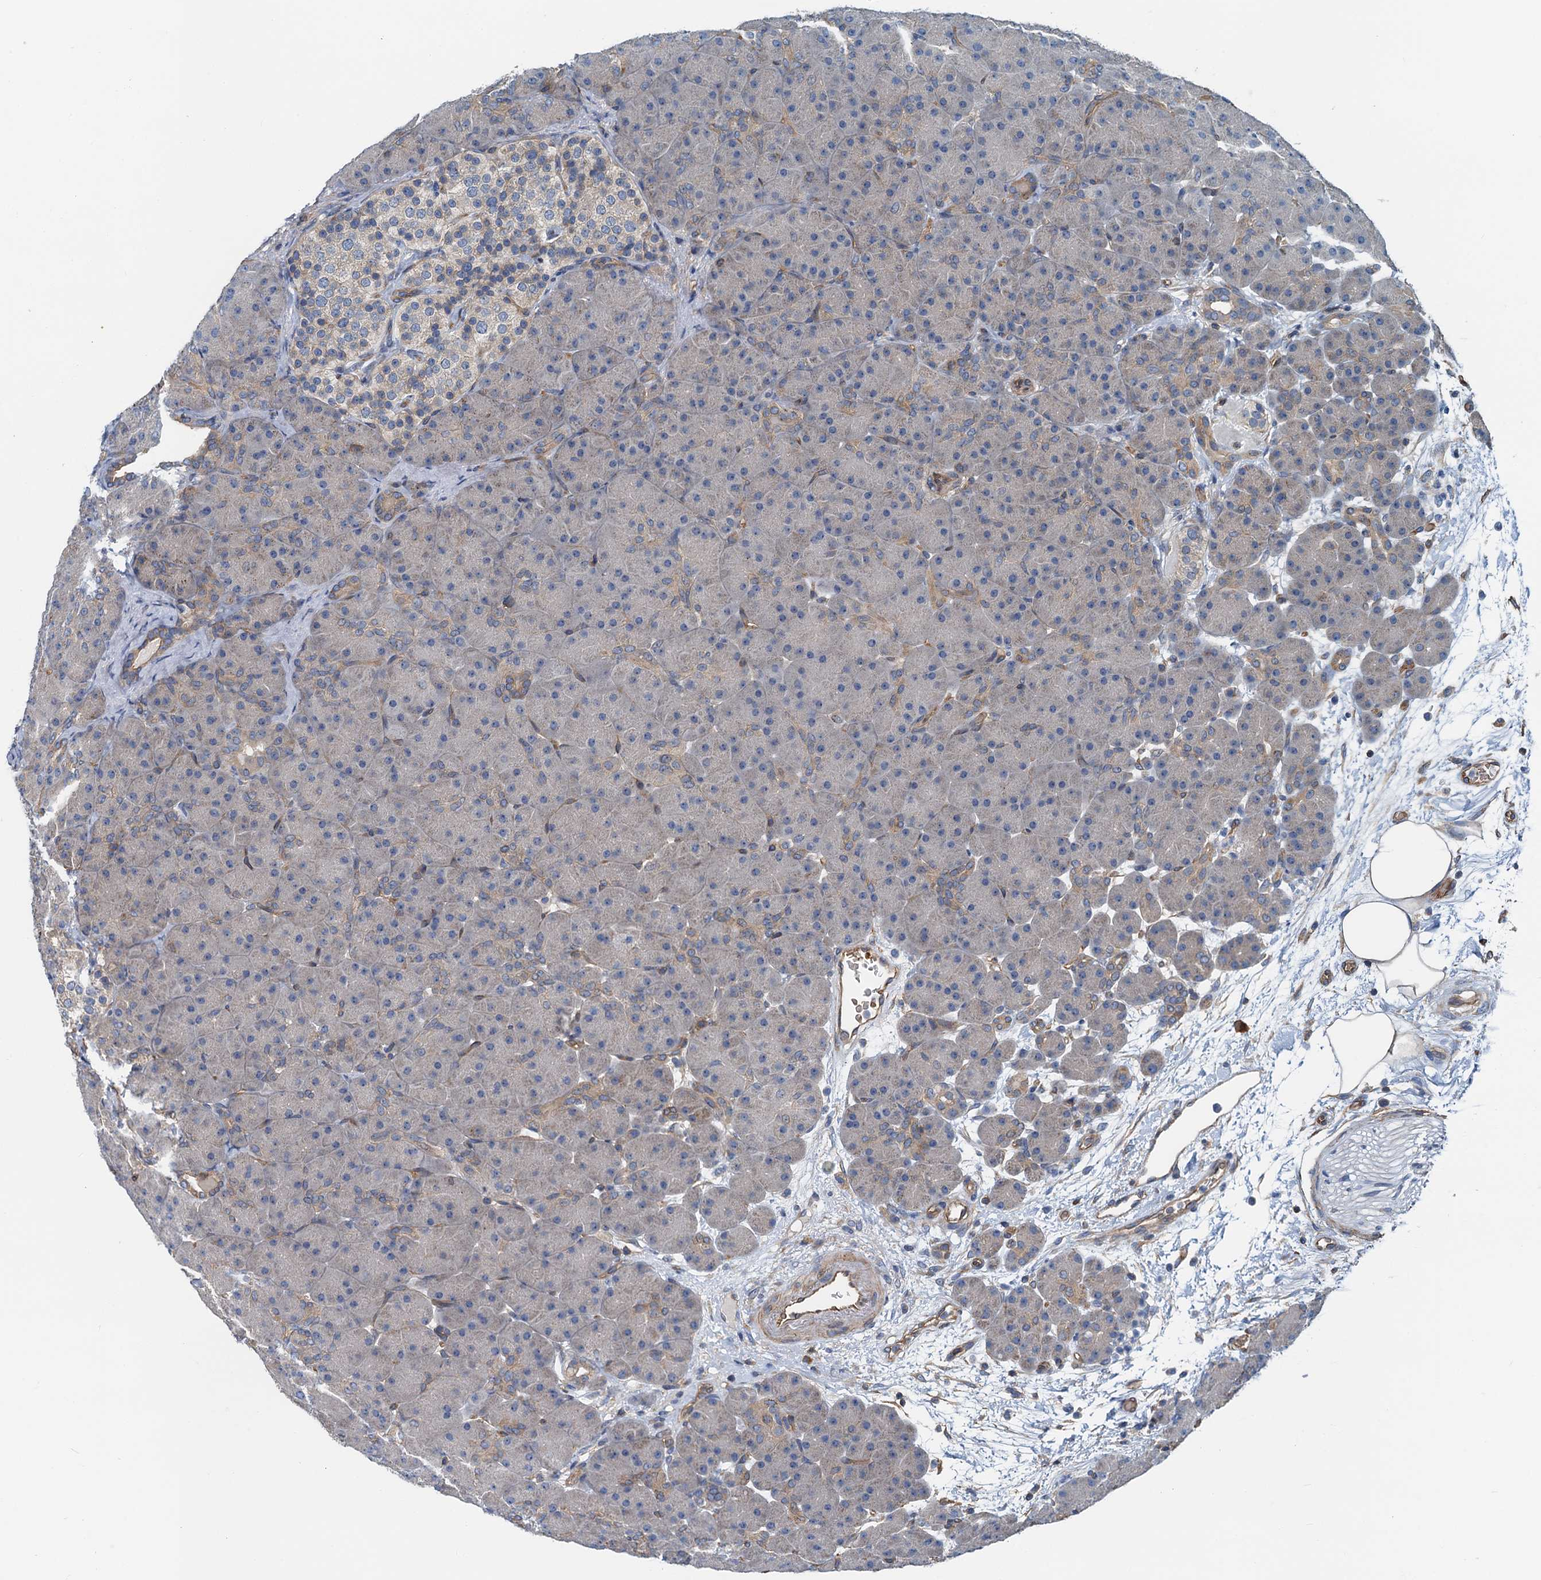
{"staining": {"intensity": "moderate", "quantity": "<25%", "location": "cytoplasmic/membranous"}, "tissue": "pancreas", "cell_type": "Exocrine glandular cells", "image_type": "normal", "snomed": [{"axis": "morphology", "description": "Normal tissue, NOS"}, {"axis": "topography", "description": "Pancreas"}], "caption": "DAB (3,3'-diaminobenzidine) immunohistochemical staining of normal human pancreas demonstrates moderate cytoplasmic/membranous protein positivity in approximately <25% of exocrine glandular cells. (DAB = brown stain, brightfield microscopy at high magnification).", "gene": "ROGDI", "patient": {"sex": "male", "age": 66}}